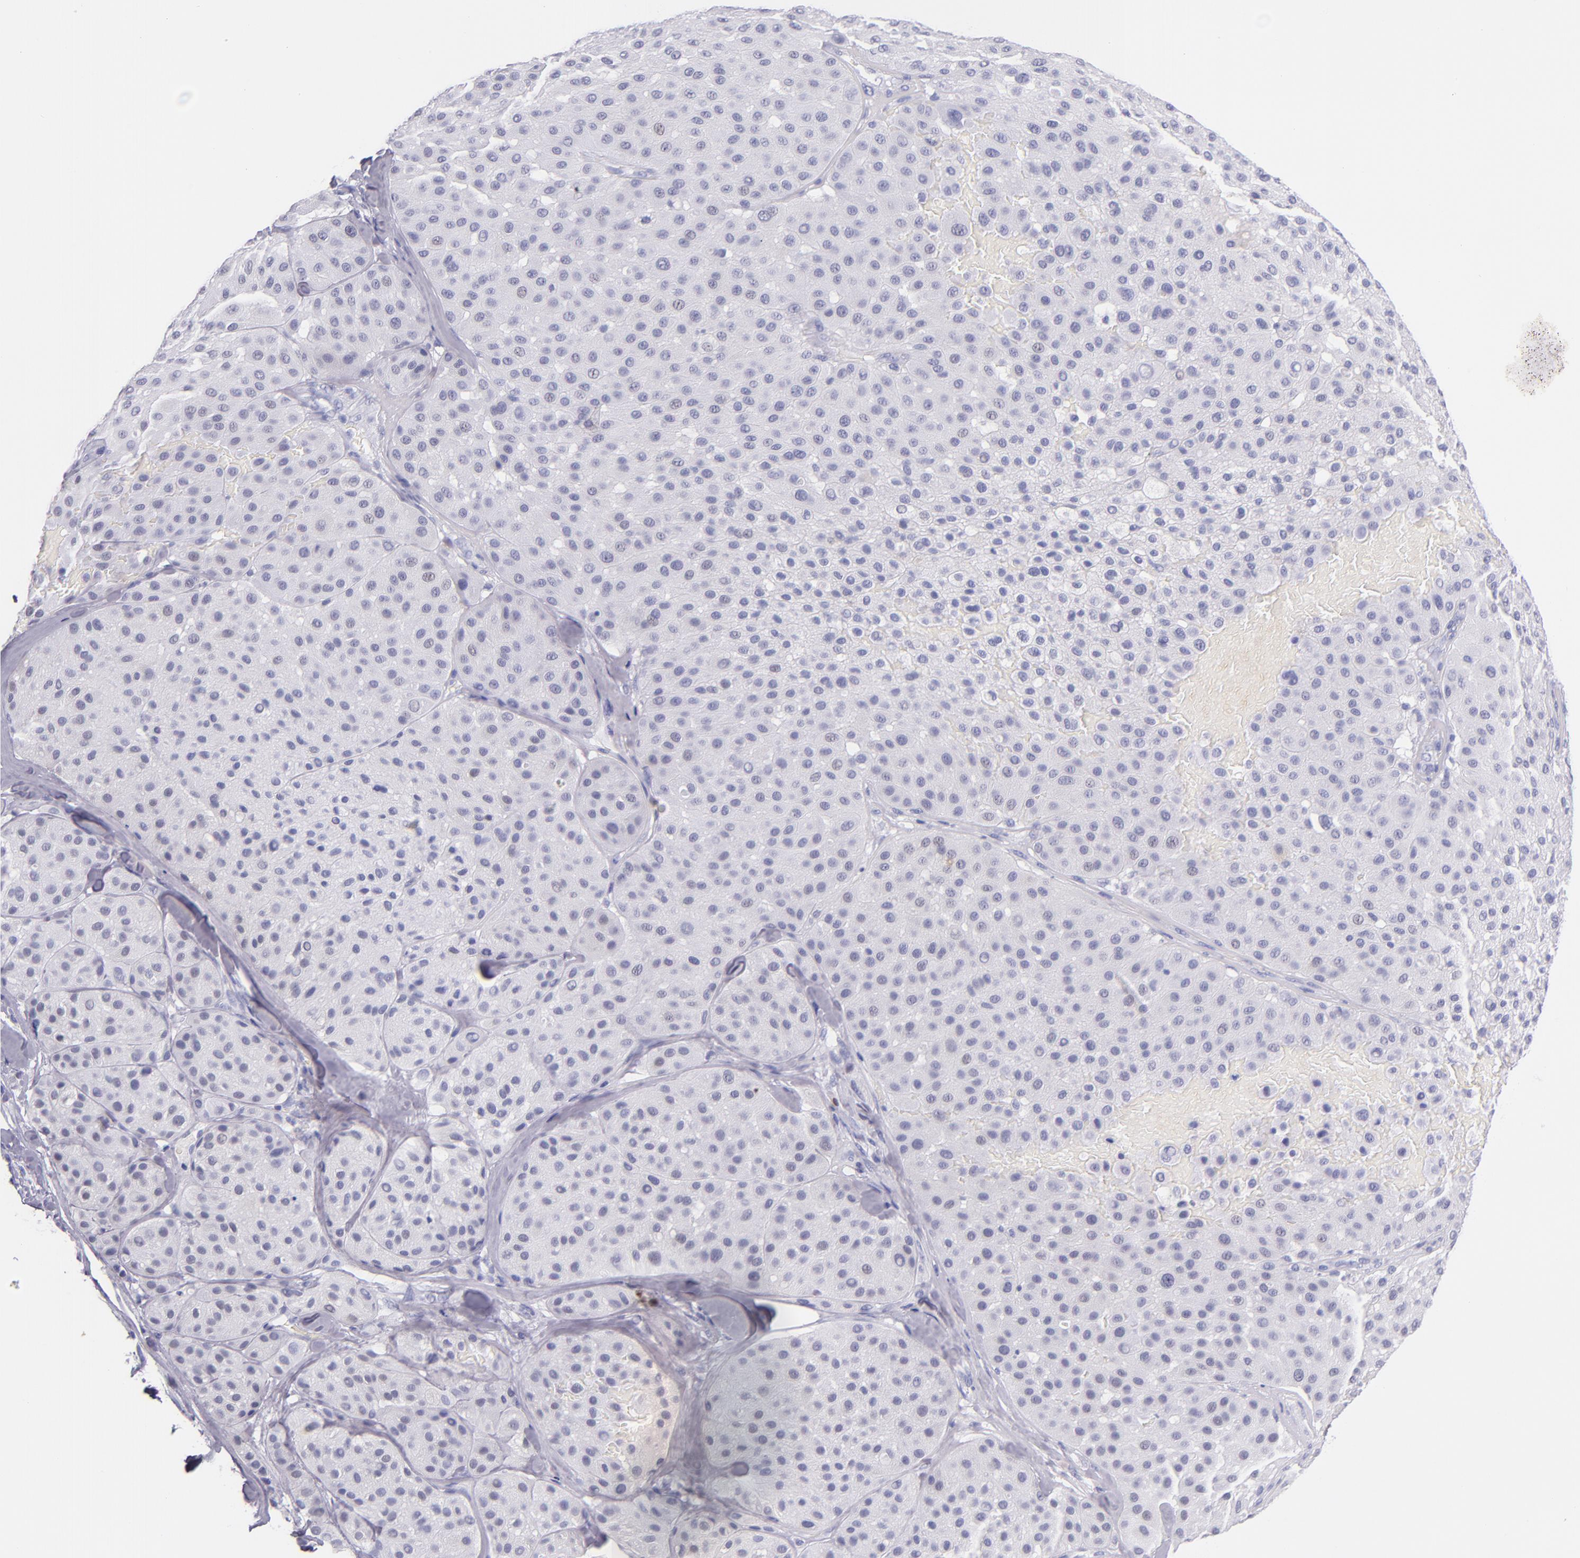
{"staining": {"intensity": "negative", "quantity": "none", "location": "none"}, "tissue": "melanoma", "cell_type": "Tumor cells", "image_type": "cancer", "snomed": [{"axis": "morphology", "description": "Normal tissue, NOS"}, {"axis": "morphology", "description": "Malignant melanoma, Metastatic site"}, {"axis": "topography", "description": "Skin"}], "caption": "This is an immunohistochemistry (IHC) image of human malignant melanoma (metastatic site). There is no positivity in tumor cells.", "gene": "IRF4", "patient": {"sex": "male", "age": 41}}